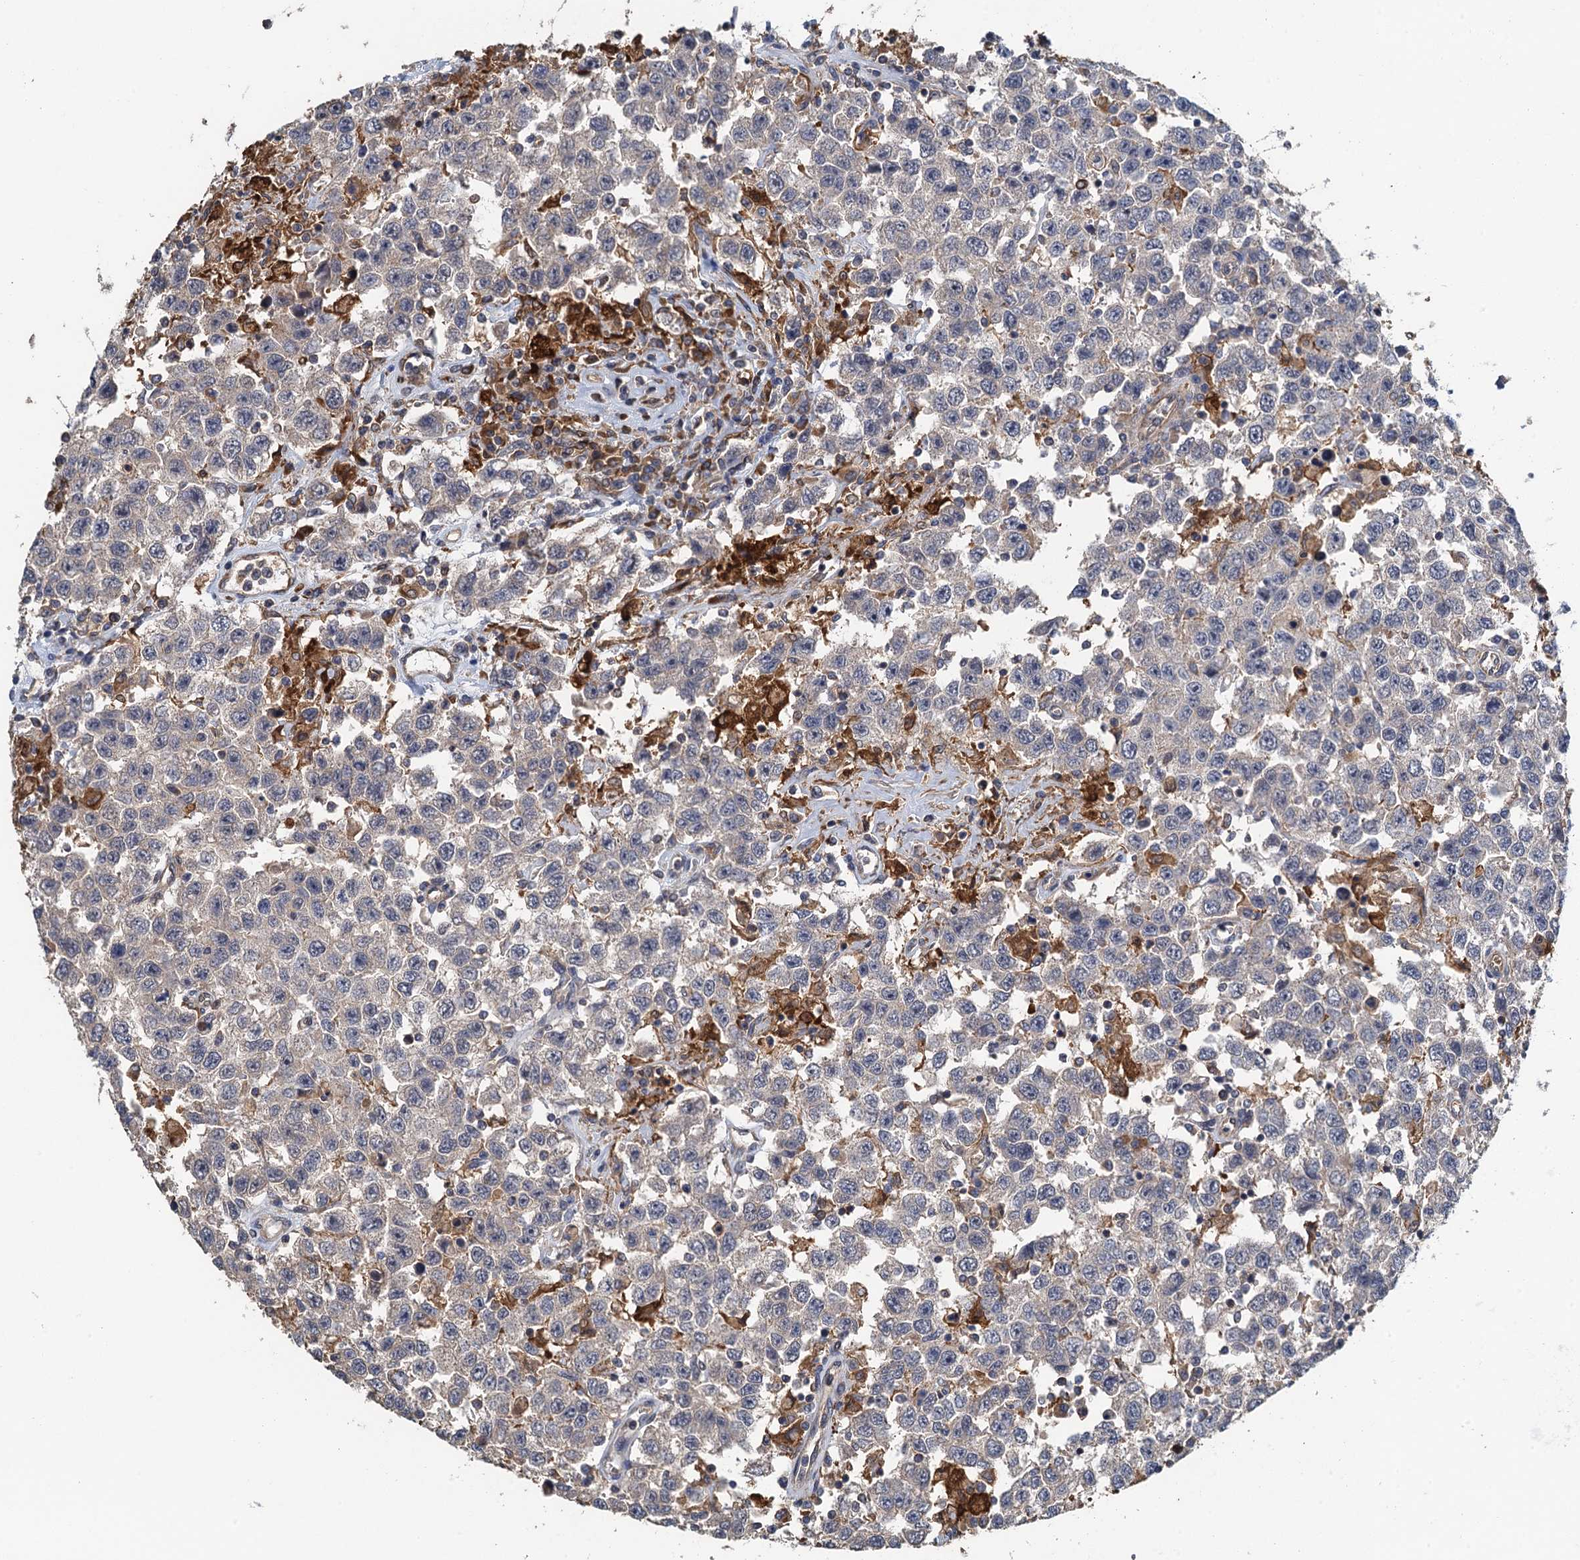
{"staining": {"intensity": "negative", "quantity": "none", "location": "none"}, "tissue": "testis cancer", "cell_type": "Tumor cells", "image_type": "cancer", "snomed": [{"axis": "morphology", "description": "Seminoma, NOS"}, {"axis": "topography", "description": "Testis"}], "caption": "Immunohistochemistry (IHC) of testis seminoma demonstrates no positivity in tumor cells.", "gene": "RSAD2", "patient": {"sex": "male", "age": 41}}